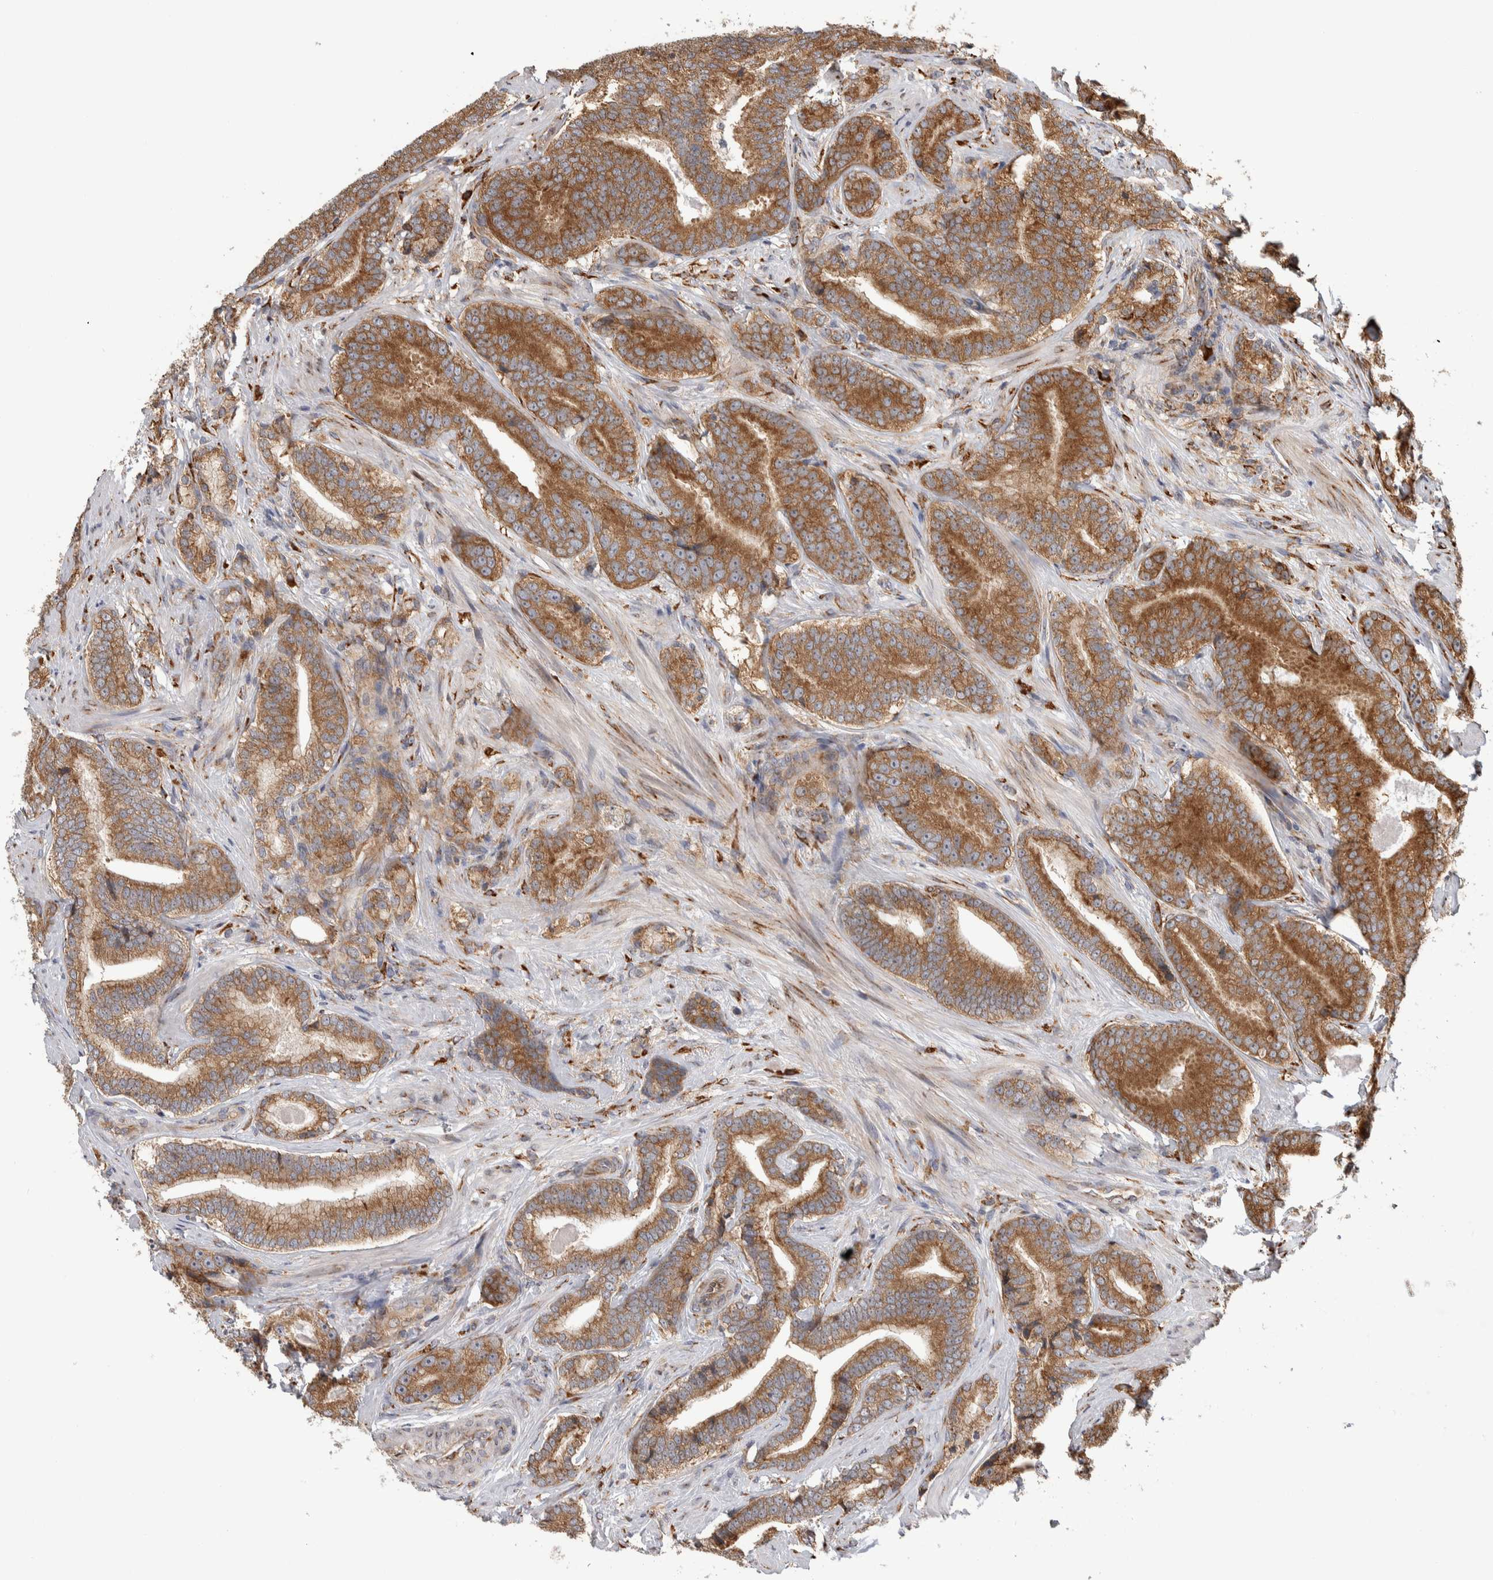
{"staining": {"intensity": "moderate", "quantity": ">75%", "location": "cytoplasmic/membranous"}, "tissue": "prostate cancer", "cell_type": "Tumor cells", "image_type": "cancer", "snomed": [{"axis": "morphology", "description": "Adenocarcinoma, High grade"}, {"axis": "topography", "description": "Prostate"}], "caption": "A photomicrograph of human prostate cancer stained for a protein displays moderate cytoplasmic/membranous brown staining in tumor cells. (Brightfield microscopy of DAB IHC at high magnification).", "gene": "EIF3H", "patient": {"sex": "male", "age": 55}}